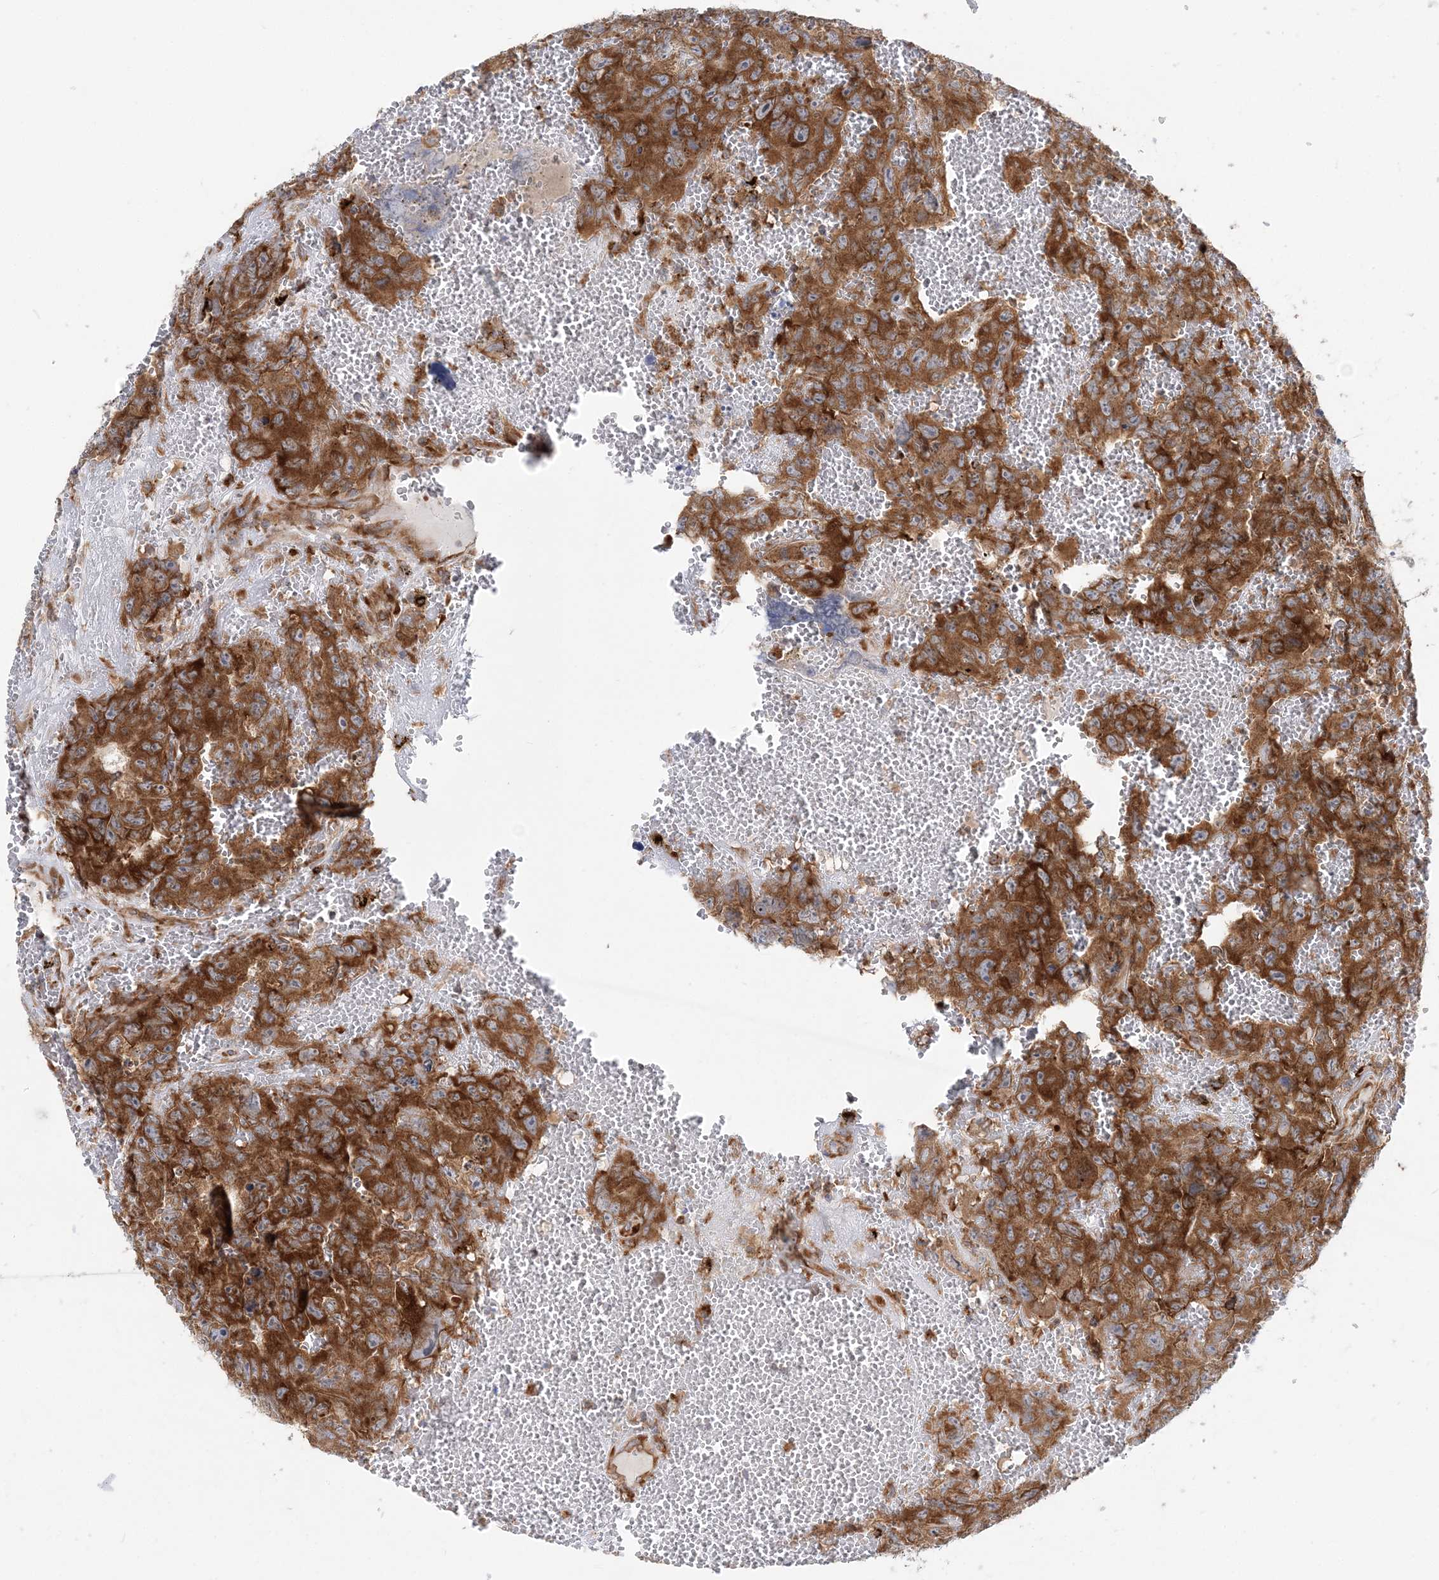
{"staining": {"intensity": "strong", "quantity": ">75%", "location": "cytoplasmic/membranous"}, "tissue": "testis cancer", "cell_type": "Tumor cells", "image_type": "cancer", "snomed": [{"axis": "morphology", "description": "Carcinoma, Embryonal, NOS"}, {"axis": "topography", "description": "Testis"}], "caption": "Tumor cells show high levels of strong cytoplasmic/membranous expression in about >75% of cells in testis cancer (embryonal carcinoma).", "gene": "LARP4B", "patient": {"sex": "male", "age": 45}}